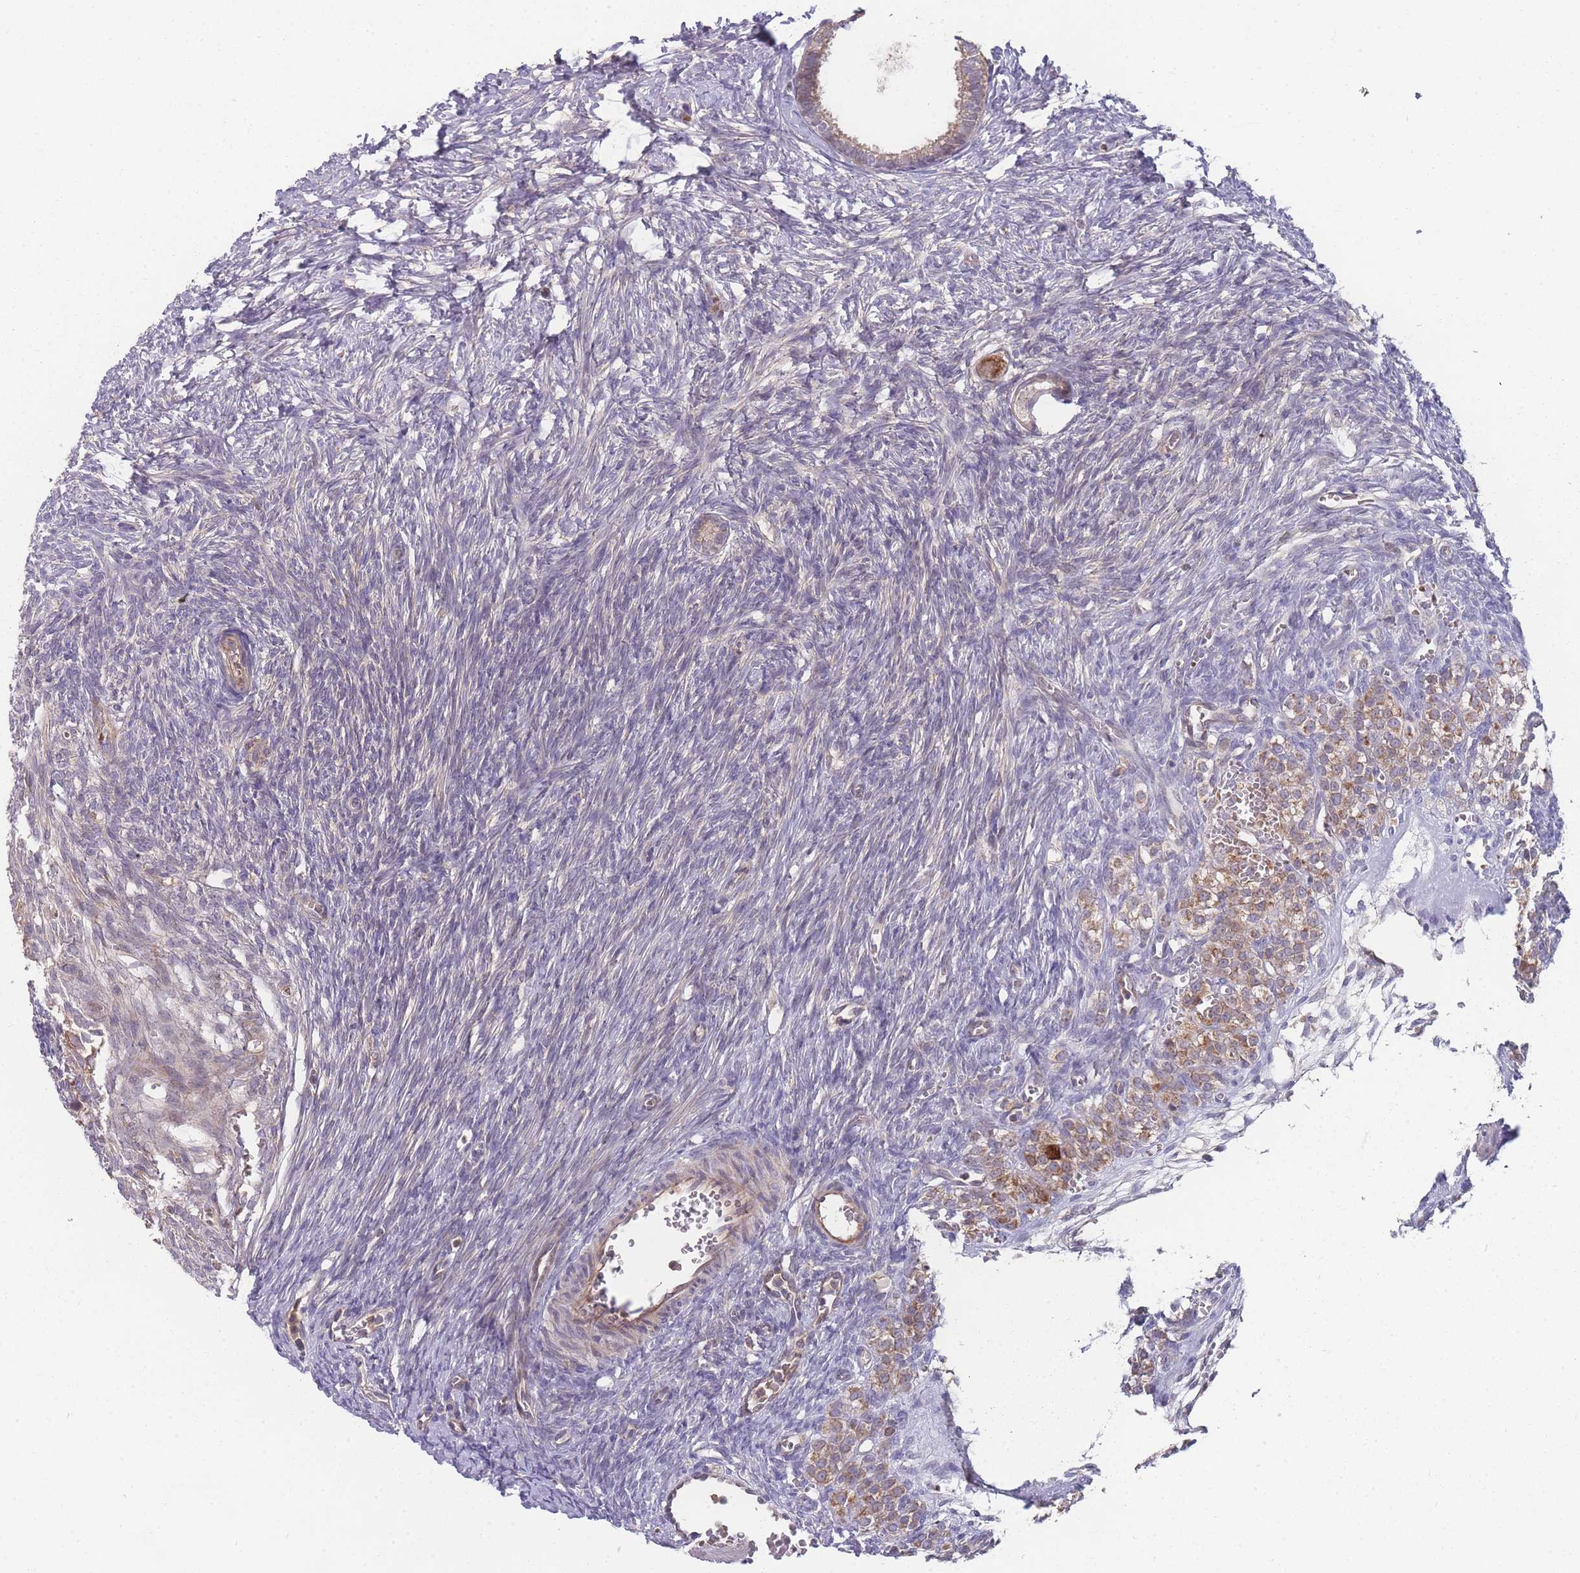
{"staining": {"intensity": "moderate", "quantity": "25%-75%", "location": "cytoplasmic/membranous"}, "tissue": "ovary", "cell_type": "Follicle cells", "image_type": "normal", "snomed": [{"axis": "morphology", "description": "Normal tissue, NOS"}, {"axis": "morphology", "description": "Developmental malformation"}, {"axis": "topography", "description": "Ovary"}], "caption": "Protein analysis of benign ovary displays moderate cytoplasmic/membranous expression in approximately 25%-75% of follicle cells. Immunohistochemistry stains the protein of interest in brown and the nuclei are stained blue.", "gene": "SLC35B4", "patient": {"sex": "female", "age": 39}}